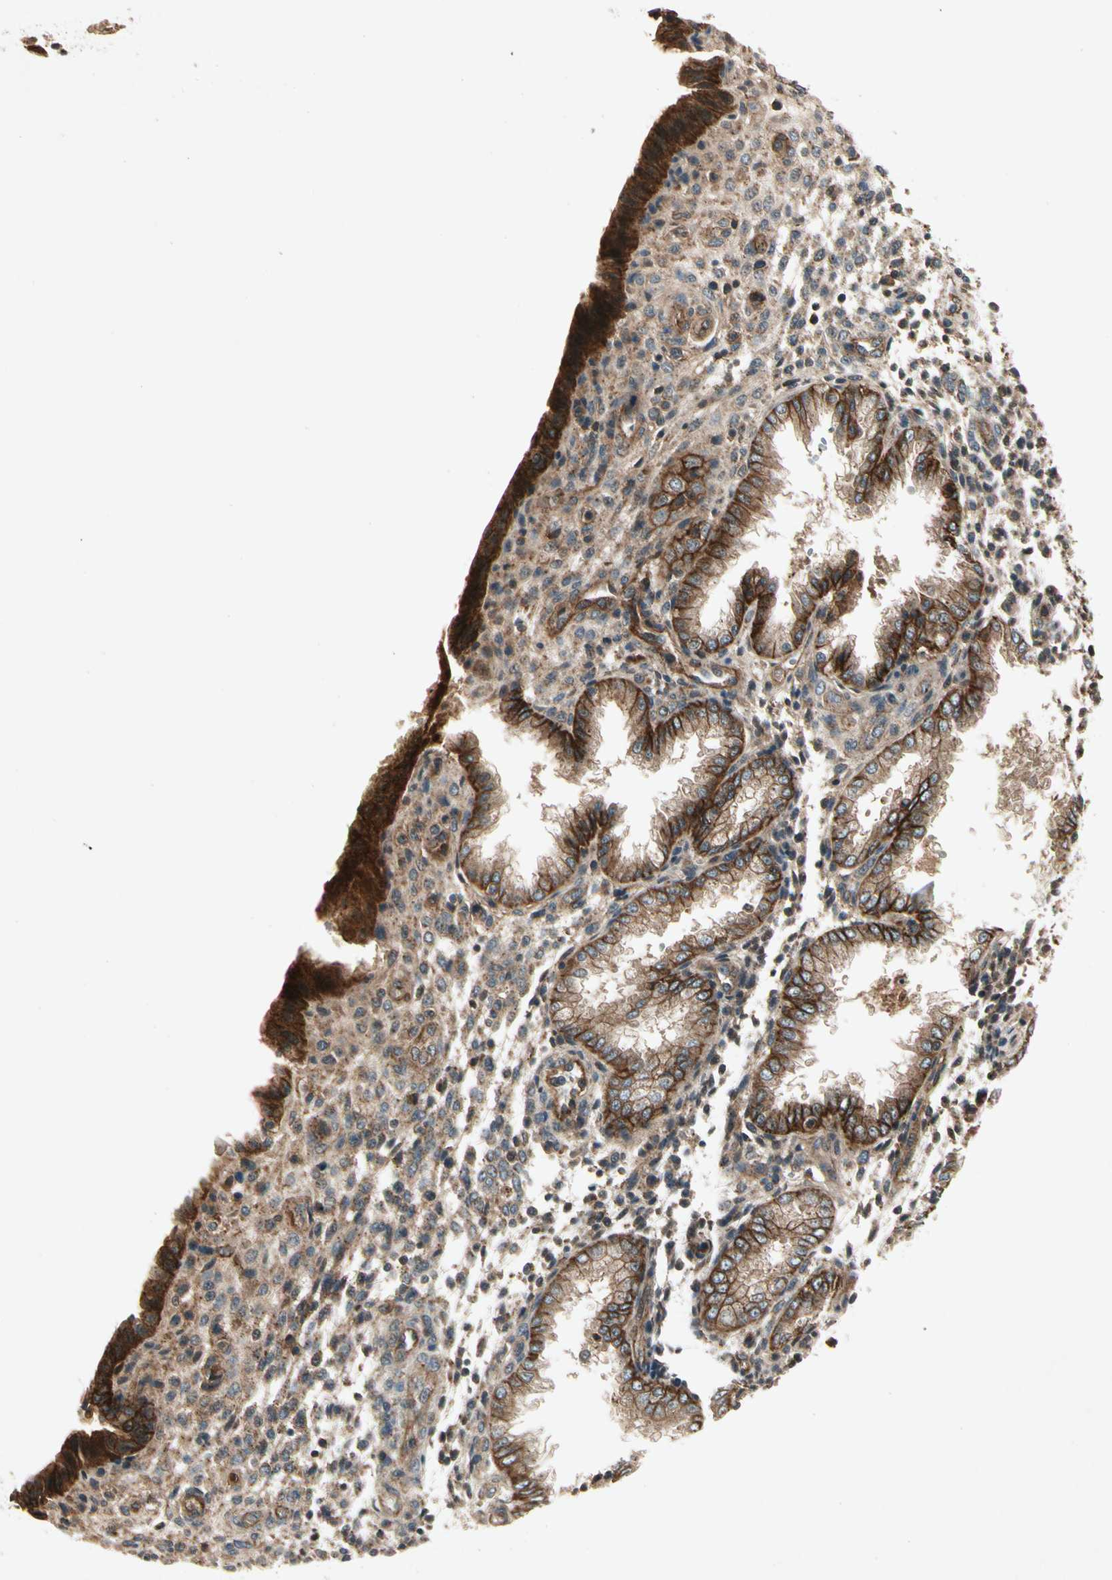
{"staining": {"intensity": "weak", "quantity": "<25%", "location": "cytoplasmic/membranous"}, "tissue": "endometrium", "cell_type": "Cells in endometrial stroma", "image_type": "normal", "snomed": [{"axis": "morphology", "description": "Normal tissue, NOS"}, {"axis": "topography", "description": "Endometrium"}], "caption": "Immunohistochemistry (IHC) histopathology image of unremarkable endometrium: endometrium stained with DAB shows no significant protein expression in cells in endometrial stroma. The staining was performed using DAB (3,3'-diaminobenzidine) to visualize the protein expression in brown, while the nuclei were stained in blue with hematoxylin (Magnification: 20x).", "gene": "FLOT1", "patient": {"sex": "female", "age": 33}}